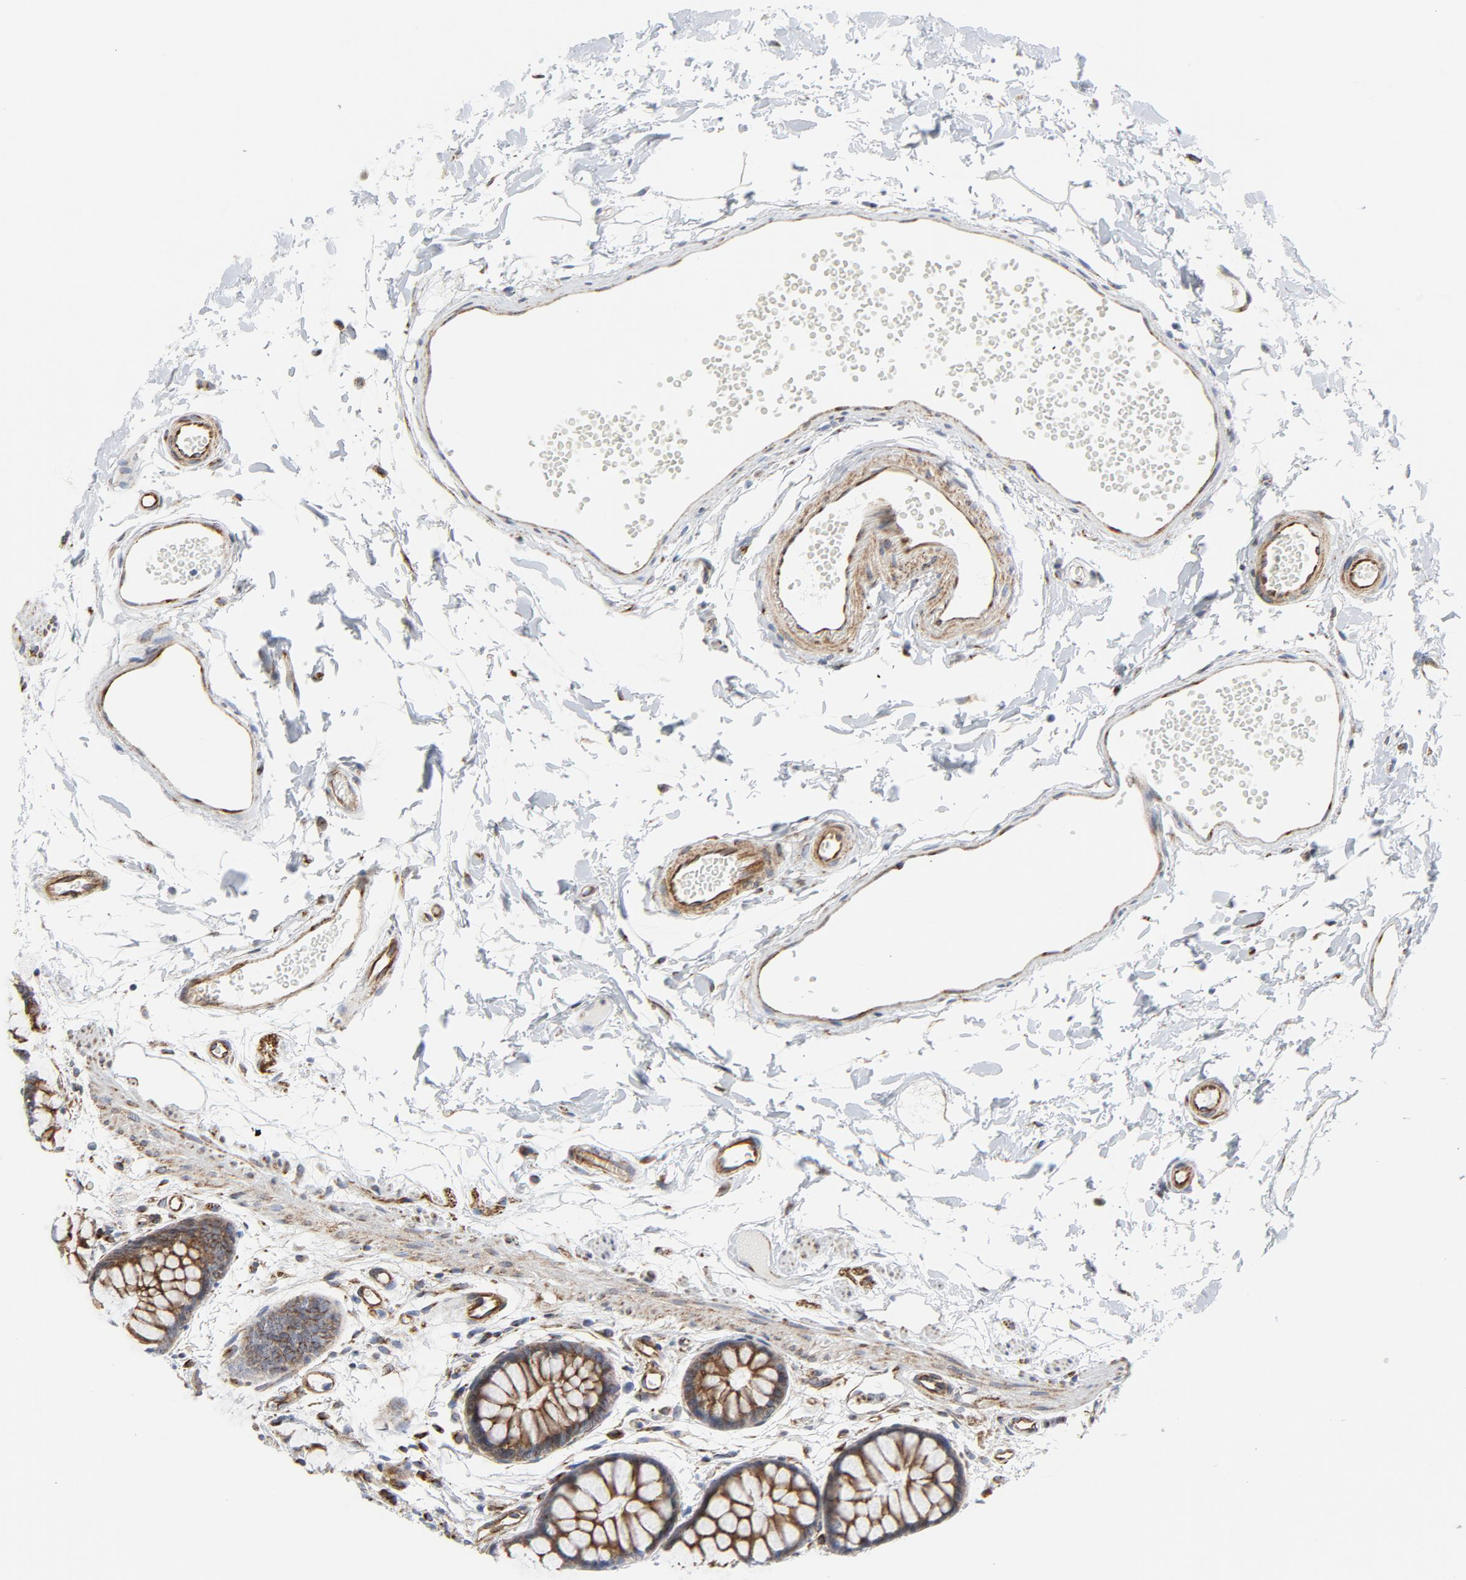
{"staining": {"intensity": "moderate", "quantity": "25%-75%", "location": "cytoplasmic/membranous"}, "tissue": "rectum", "cell_type": "Glandular cells", "image_type": "normal", "snomed": [{"axis": "morphology", "description": "Normal tissue, NOS"}, {"axis": "topography", "description": "Rectum"}], "caption": "Glandular cells demonstrate medium levels of moderate cytoplasmic/membranous expression in about 25%-75% of cells in normal human rectum.", "gene": "TUBB1", "patient": {"sex": "female", "age": 66}}